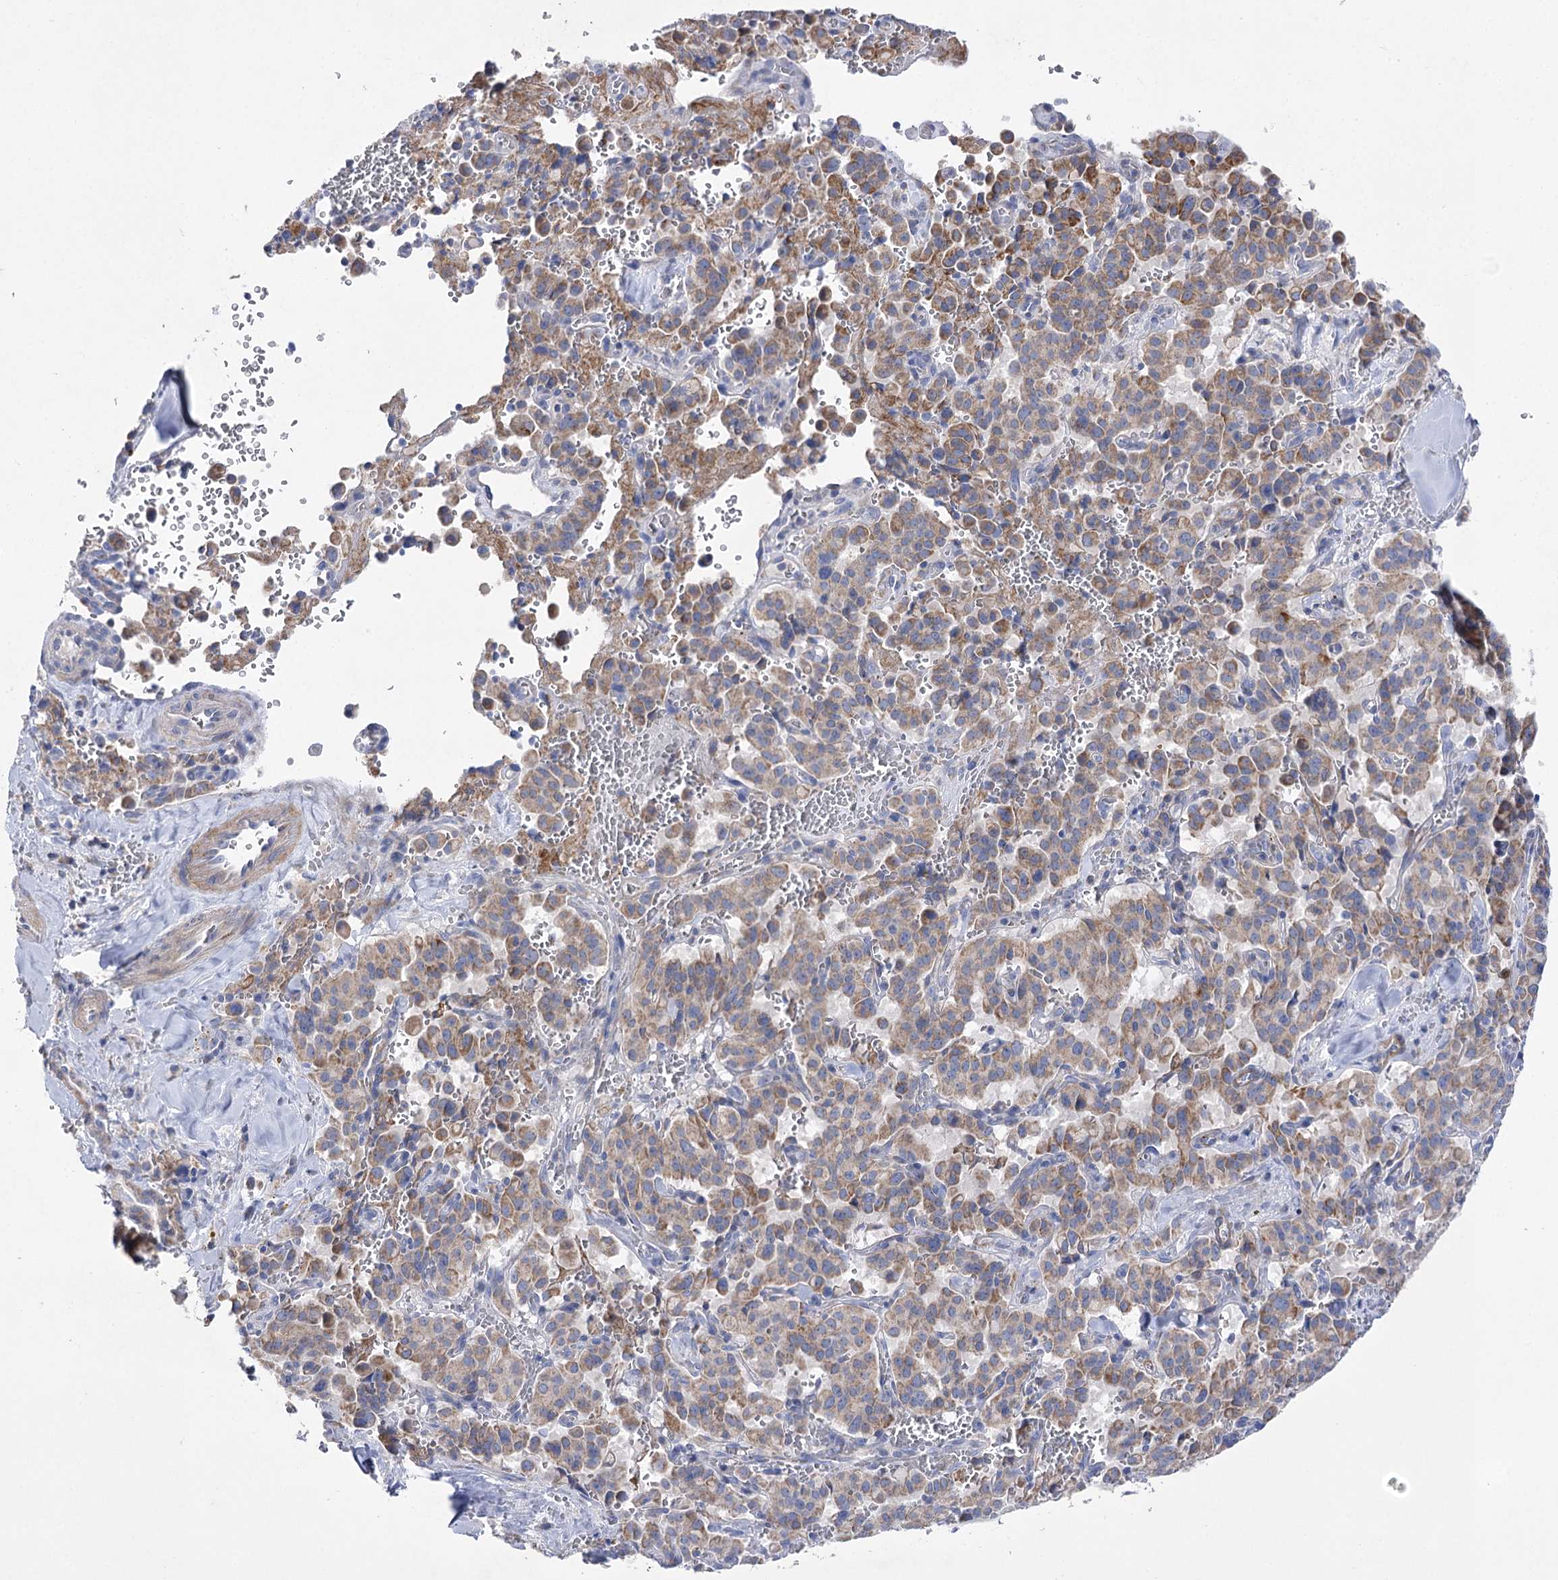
{"staining": {"intensity": "moderate", "quantity": ">75%", "location": "cytoplasmic/membranous"}, "tissue": "pancreatic cancer", "cell_type": "Tumor cells", "image_type": "cancer", "snomed": [{"axis": "morphology", "description": "Adenocarcinoma, NOS"}, {"axis": "topography", "description": "Pancreas"}], "caption": "Immunohistochemistry image of neoplastic tissue: human pancreatic cancer stained using immunohistochemistry (IHC) reveals medium levels of moderate protein expression localized specifically in the cytoplasmic/membranous of tumor cells, appearing as a cytoplasmic/membranous brown color.", "gene": "COX15", "patient": {"sex": "male", "age": 65}}